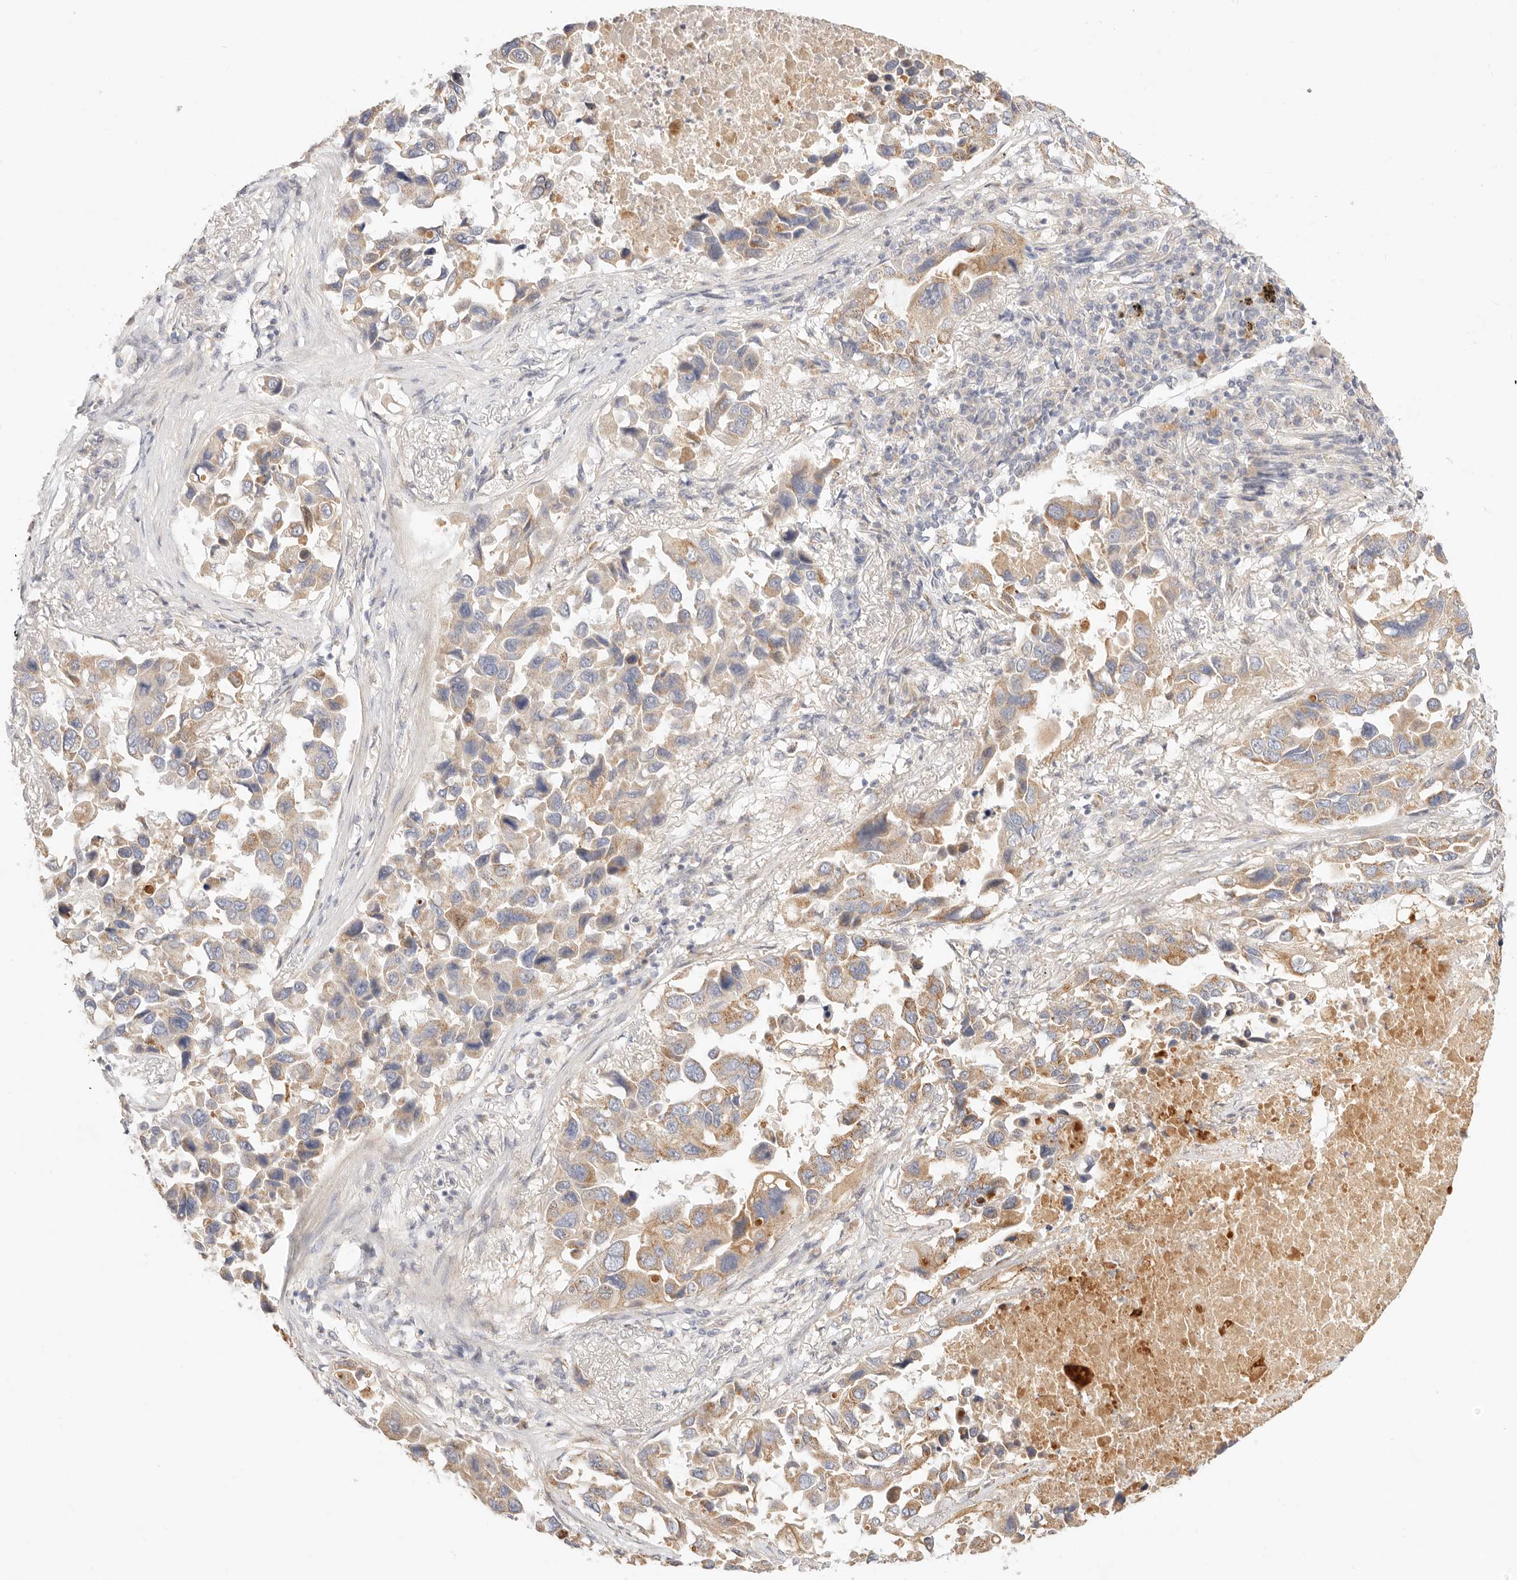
{"staining": {"intensity": "weak", "quantity": "25%-75%", "location": "cytoplasmic/membranous"}, "tissue": "lung cancer", "cell_type": "Tumor cells", "image_type": "cancer", "snomed": [{"axis": "morphology", "description": "Adenocarcinoma, NOS"}, {"axis": "topography", "description": "Lung"}], "caption": "Immunohistochemical staining of lung cancer (adenocarcinoma) displays low levels of weak cytoplasmic/membranous staining in approximately 25%-75% of tumor cells.", "gene": "ACOX1", "patient": {"sex": "male", "age": 64}}